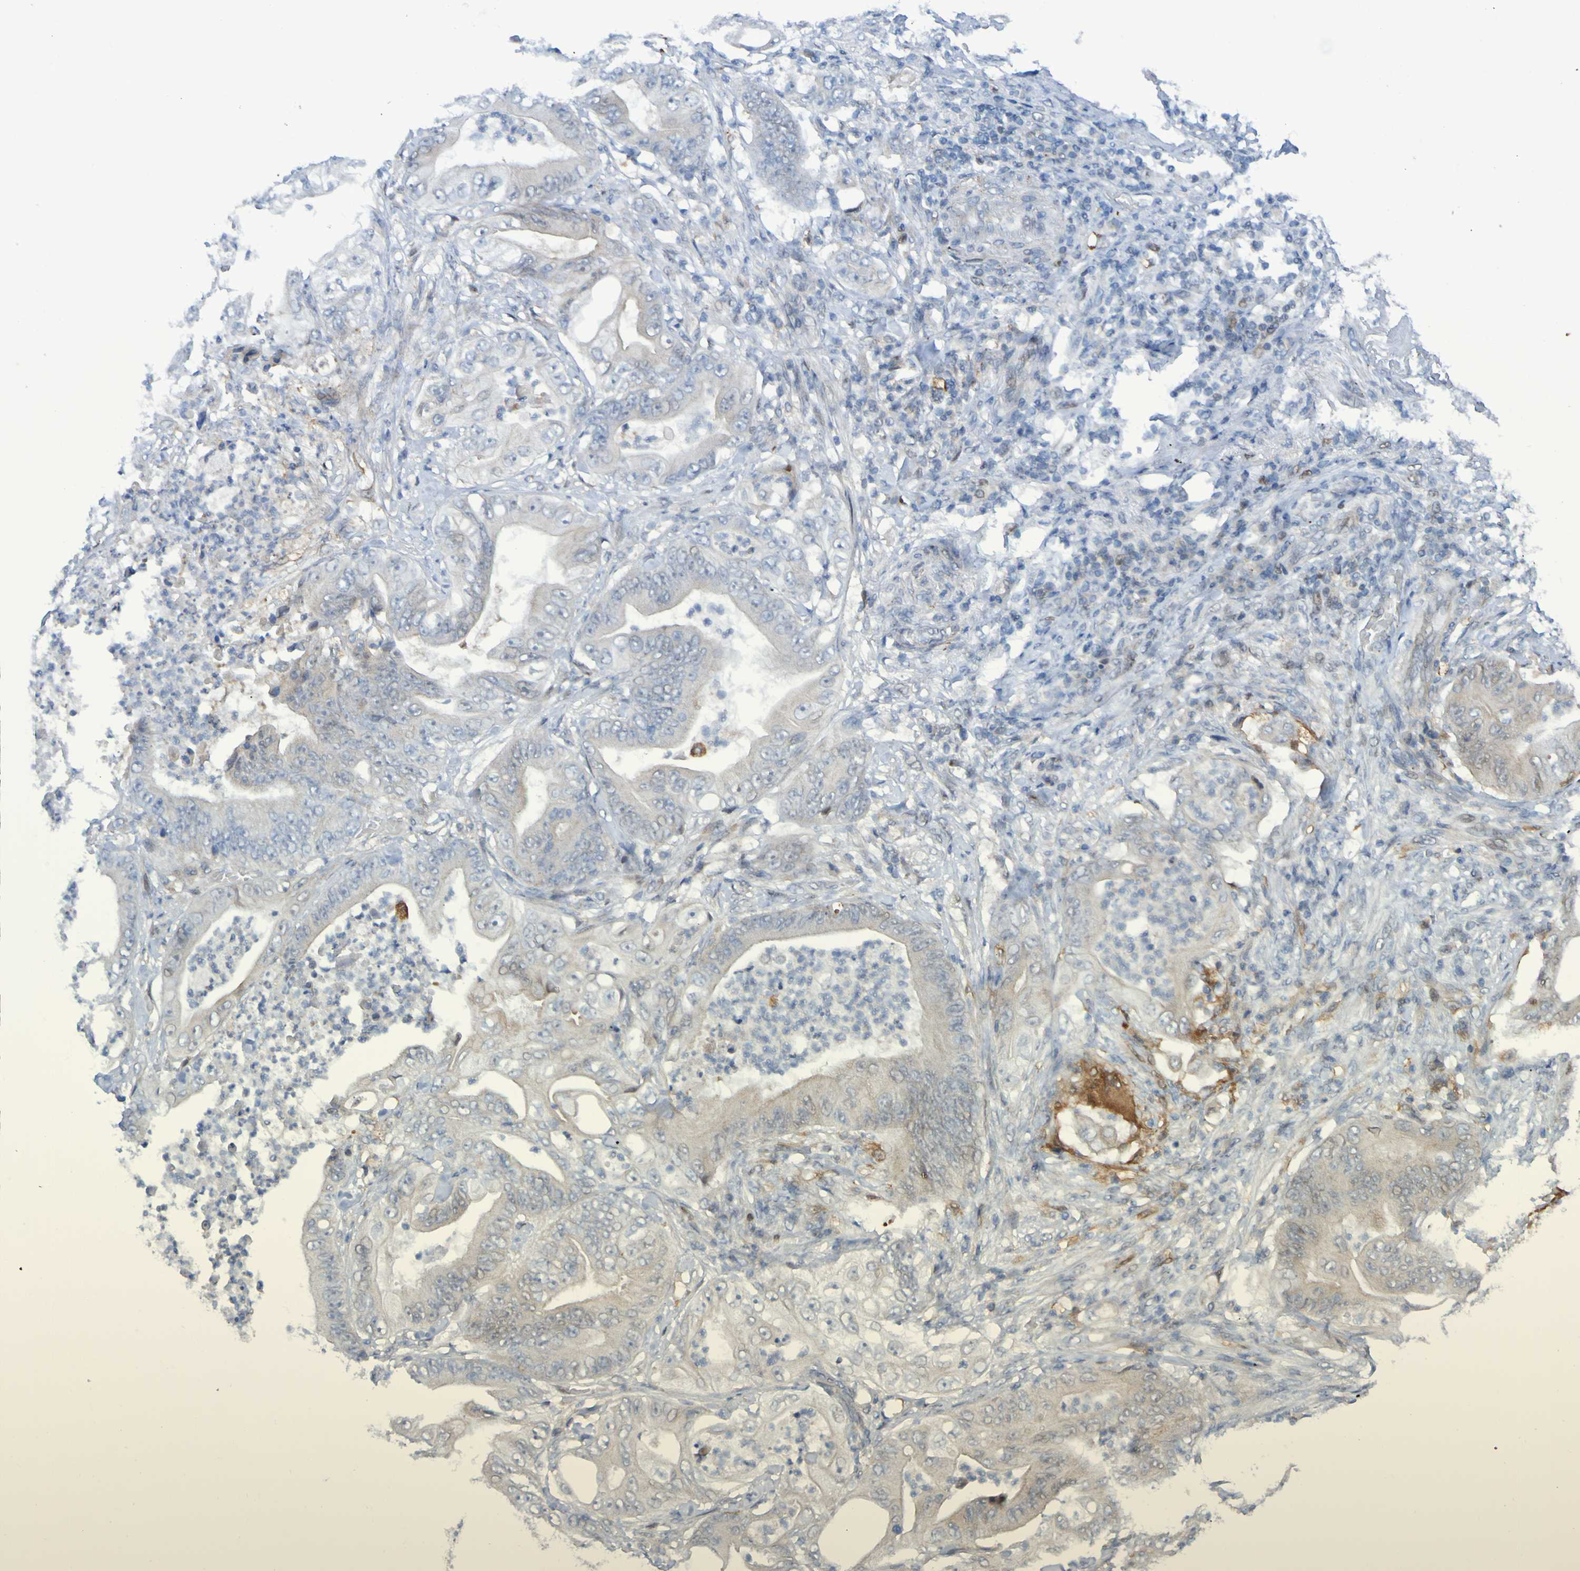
{"staining": {"intensity": "negative", "quantity": "none", "location": "none"}, "tissue": "stomach cancer", "cell_type": "Tumor cells", "image_type": "cancer", "snomed": [{"axis": "morphology", "description": "Adenocarcinoma, NOS"}, {"axis": "topography", "description": "Stomach"}], "caption": "Tumor cells show no significant protein expression in stomach cancer.", "gene": "FBP2", "patient": {"sex": "female", "age": 73}}